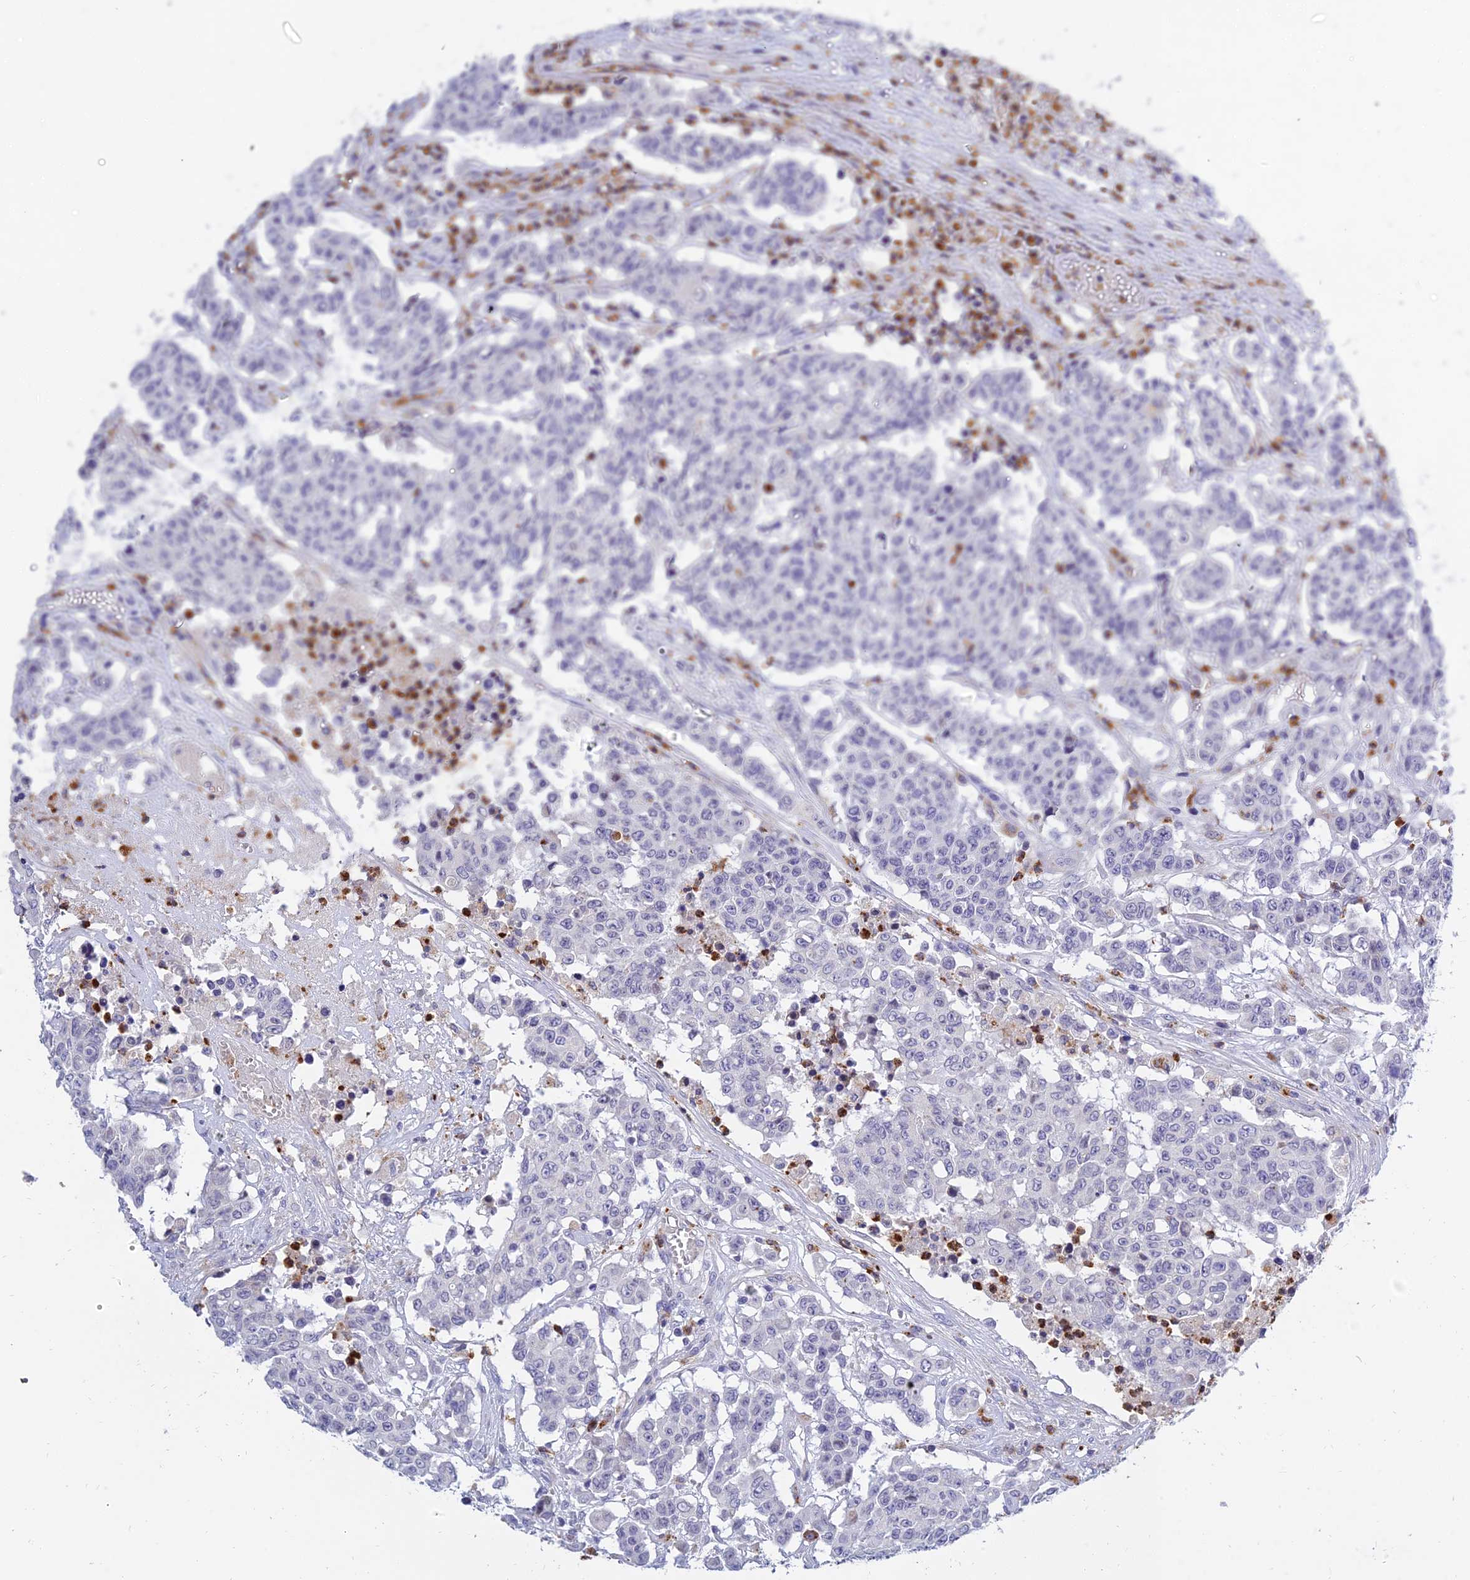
{"staining": {"intensity": "negative", "quantity": "none", "location": "none"}, "tissue": "colorectal cancer", "cell_type": "Tumor cells", "image_type": "cancer", "snomed": [{"axis": "morphology", "description": "Adenocarcinoma, NOS"}, {"axis": "topography", "description": "Colon"}], "caption": "Immunohistochemistry (IHC) micrograph of human colorectal cancer stained for a protein (brown), which exhibits no expression in tumor cells.", "gene": "VWC2L", "patient": {"sex": "male", "age": 51}}